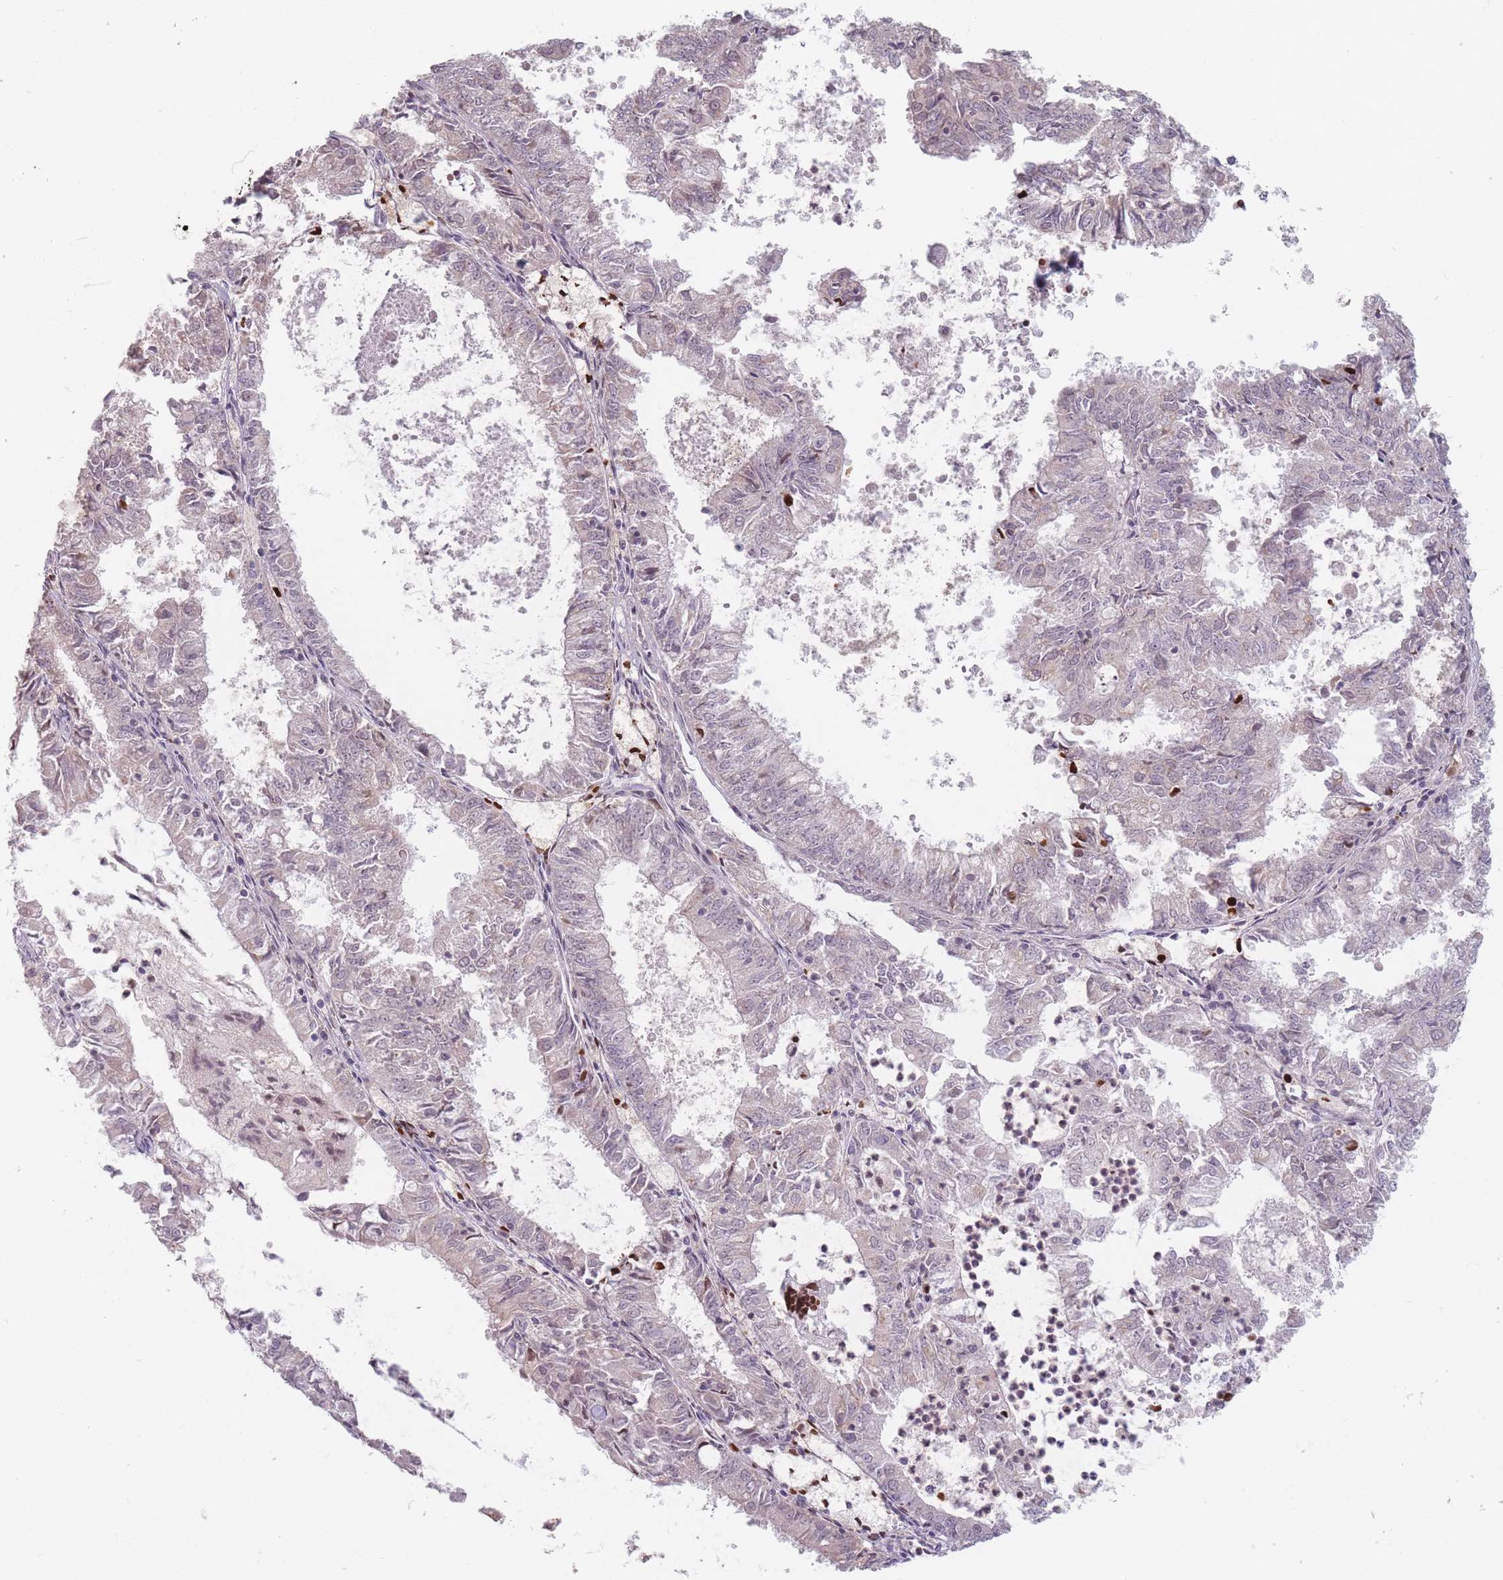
{"staining": {"intensity": "strong", "quantity": "<25%", "location": "nuclear"}, "tissue": "endometrial cancer", "cell_type": "Tumor cells", "image_type": "cancer", "snomed": [{"axis": "morphology", "description": "Adenocarcinoma, NOS"}, {"axis": "topography", "description": "Endometrium"}], "caption": "Tumor cells show medium levels of strong nuclear expression in approximately <25% of cells in adenocarcinoma (endometrial).", "gene": "GABRA6", "patient": {"sex": "female", "age": 57}}